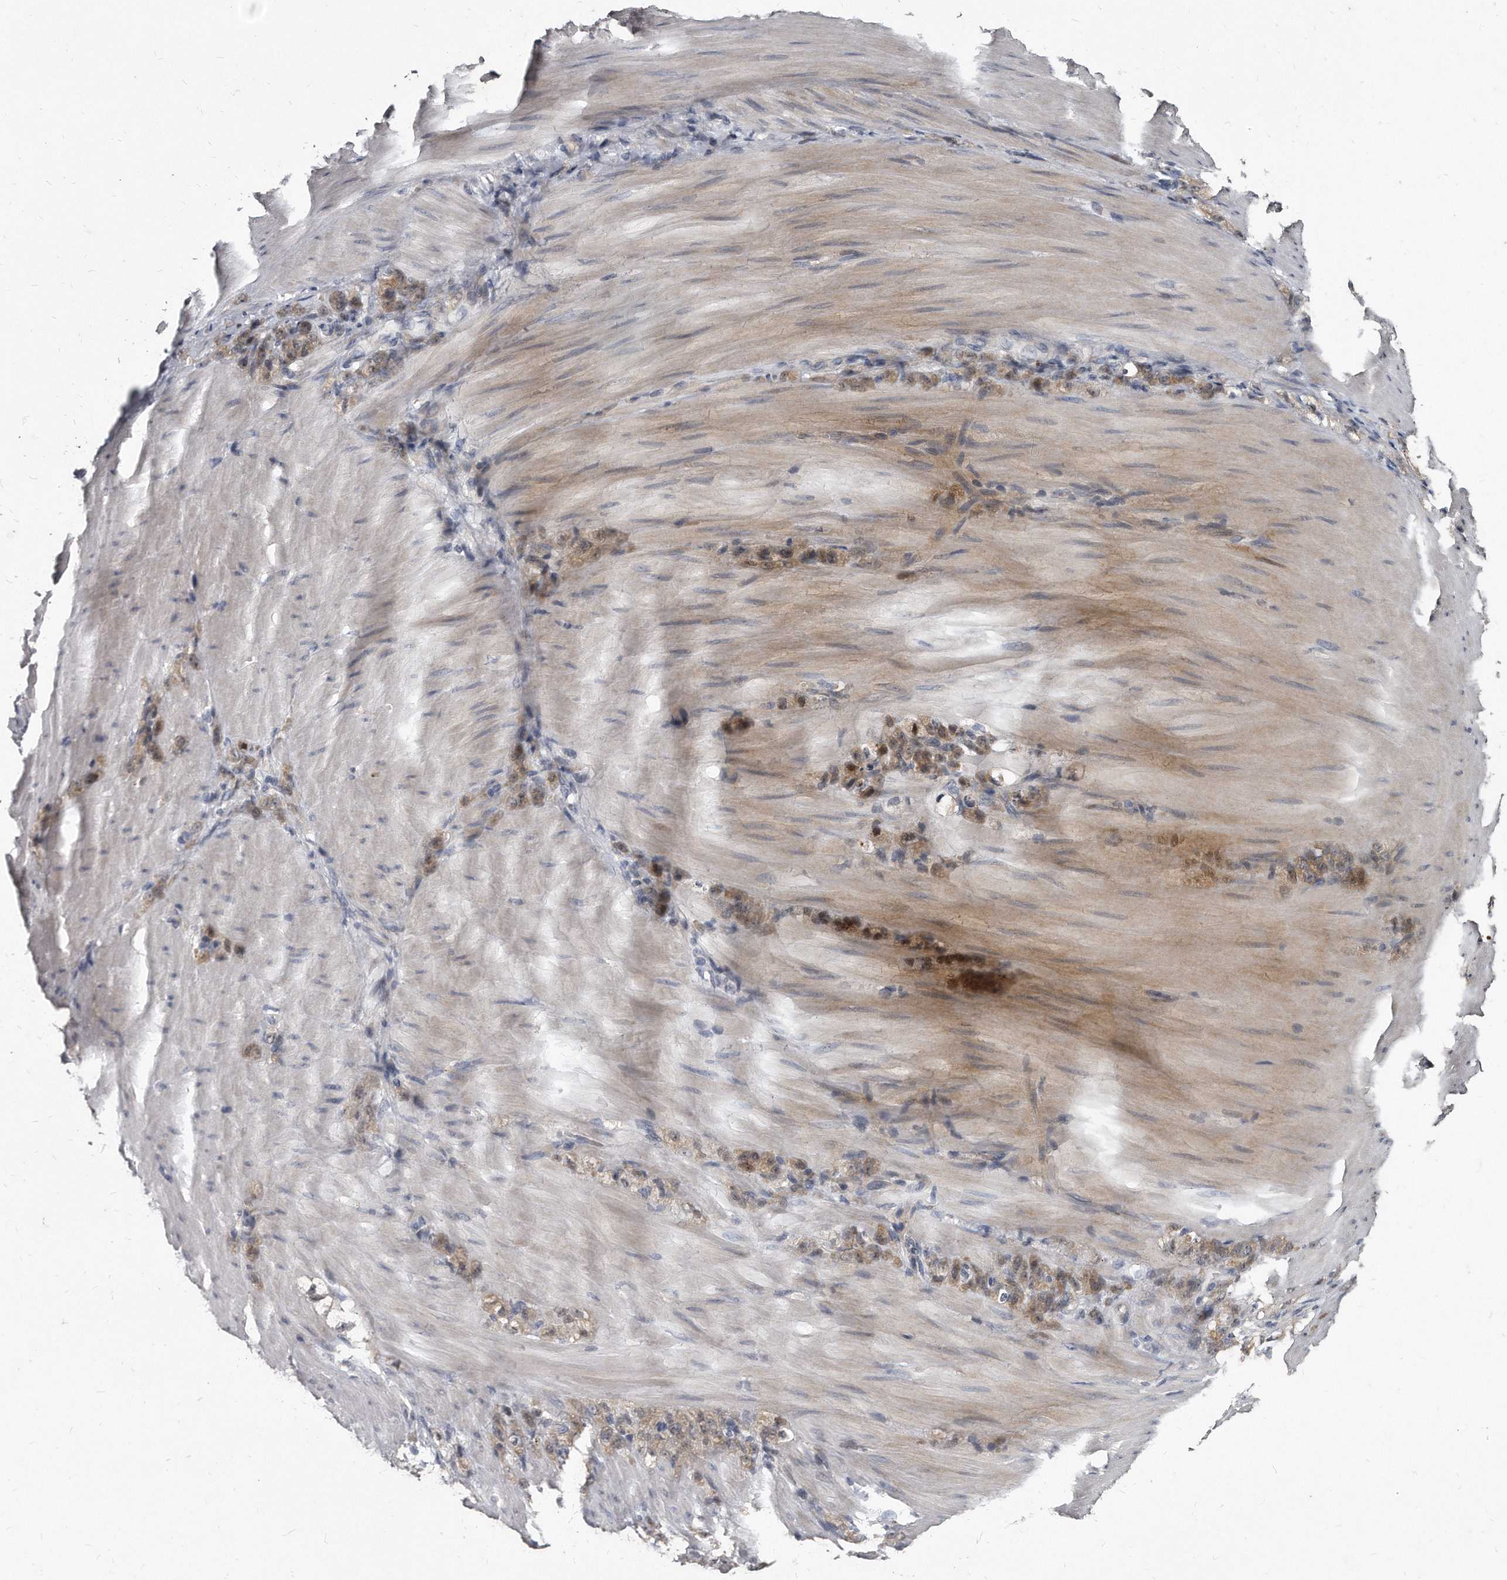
{"staining": {"intensity": "moderate", "quantity": ">75%", "location": "cytoplasmic/membranous"}, "tissue": "stomach cancer", "cell_type": "Tumor cells", "image_type": "cancer", "snomed": [{"axis": "morphology", "description": "Normal tissue, NOS"}, {"axis": "morphology", "description": "Adenocarcinoma, NOS"}, {"axis": "topography", "description": "Stomach"}], "caption": "Immunohistochemistry histopathology image of stomach adenocarcinoma stained for a protein (brown), which demonstrates medium levels of moderate cytoplasmic/membranous expression in about >75% of tumor cells.", "gene": "KLHDC3", "patient": {"sex": "male", "age": 82}}